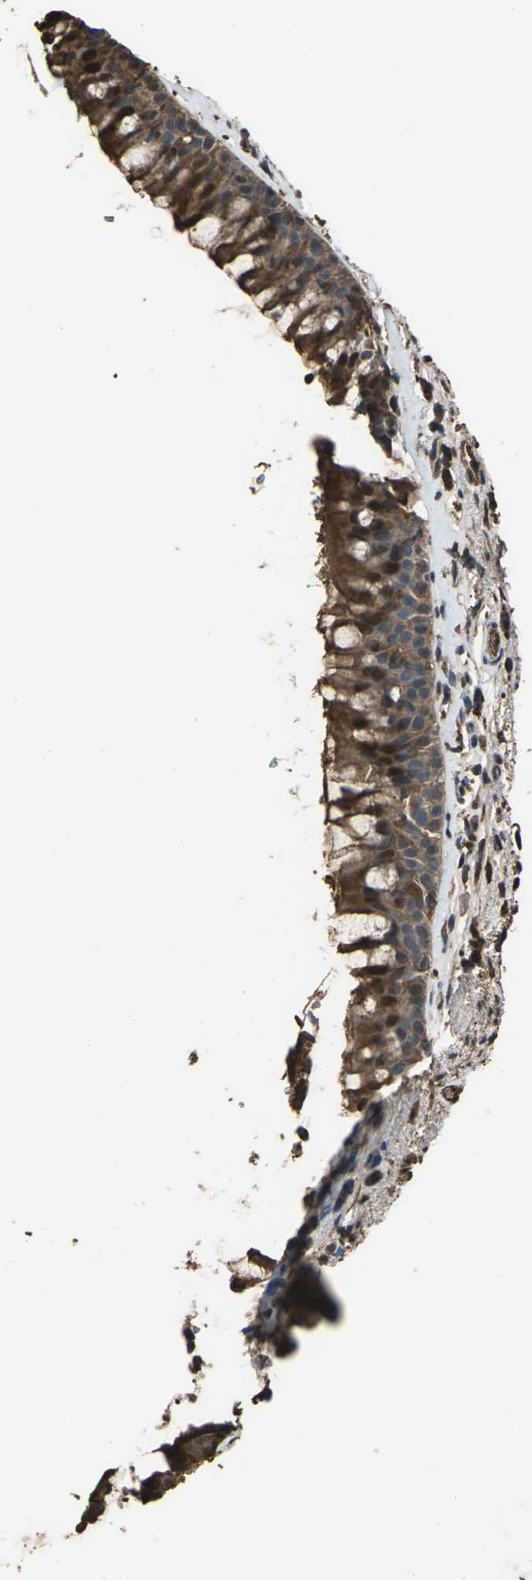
{"staining": {"intensity": "strong", "quantity": ">75%", "location": "cytoplasmic/membranous"}, "tissue": "bronchus", "cell_type": "Respiratory epithelial cells", "image_type": "normal", "snomed": [{"axis": "morphology", "description": "Normal tissue, NOS"}, {"axis": "topography", "description": "Bronchus"}], "caption": "Immunohistochemical staining of unremarkable bronchus shows >75% levels of strong cytoplasmic/membranous protein expression in approximately >75% of respiratory epithelial cells.", "gene": "DHPS", "patient": {"sex": "female", "age": 54}}